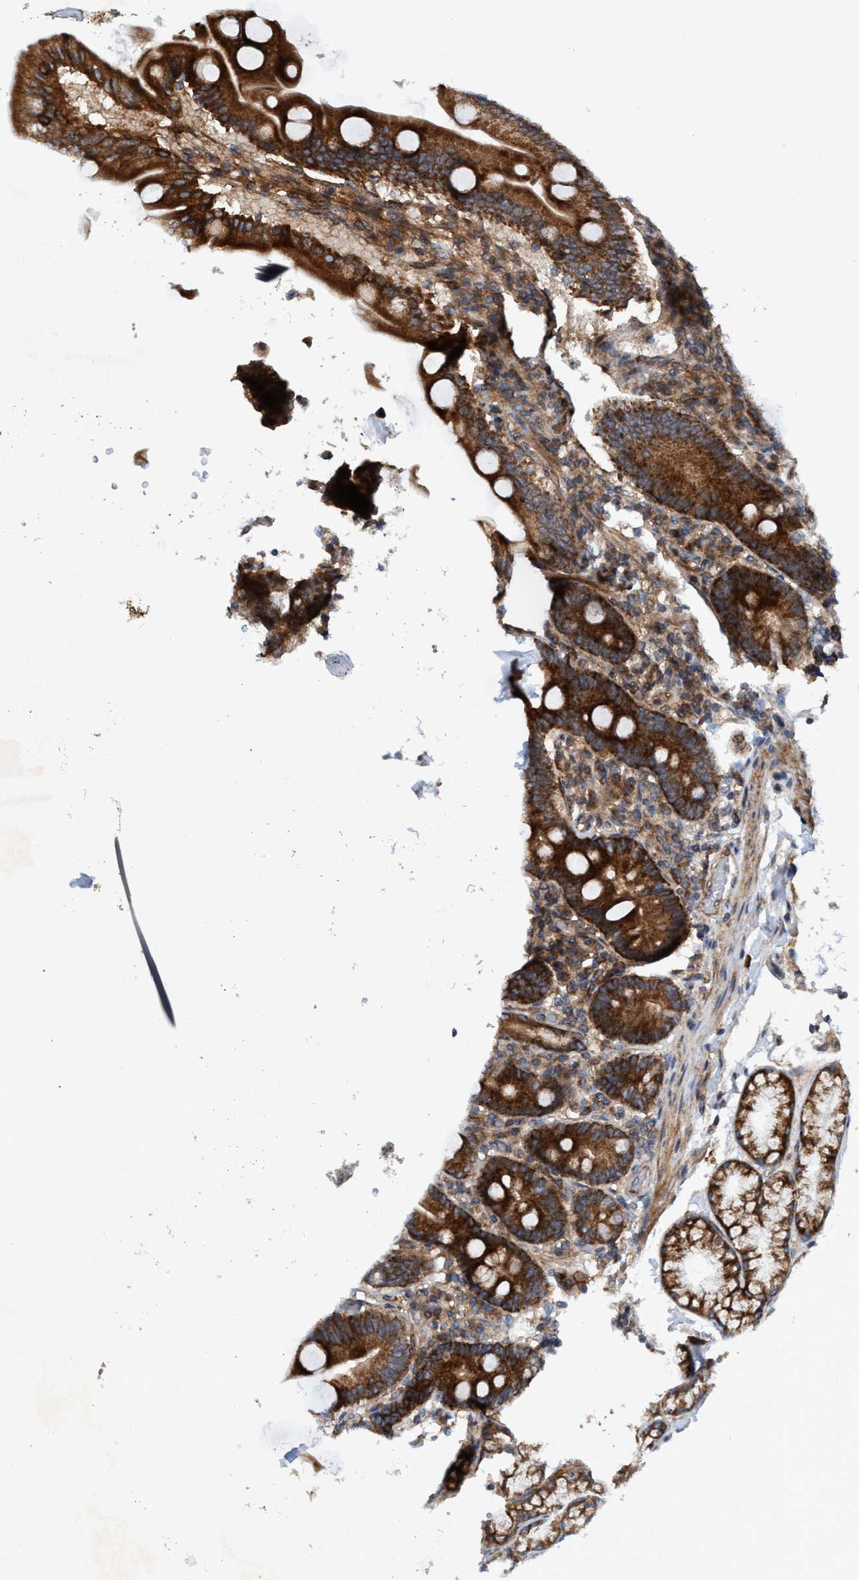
{"staining": {"intensity": "strong", "quantity": ">75%", "location": "cytoplasmic/membranous"}, "tissue": "duodenum", "cell_type": "Glandular cells", "image_type": "normal", "snomed": [{"axis": "morphology", "description": "Normal tissue, NOS"}, {"axis": "topography", "description": "Duodenum"}], "caption": "Immunohistochemical staining of benign duodenum exhibits high levels of strong cytoplasmic/membranous positivity in about >75% of glandular cells.", "gene": "SLC16A3", "patient": {"sex": "male", "age": 54}}